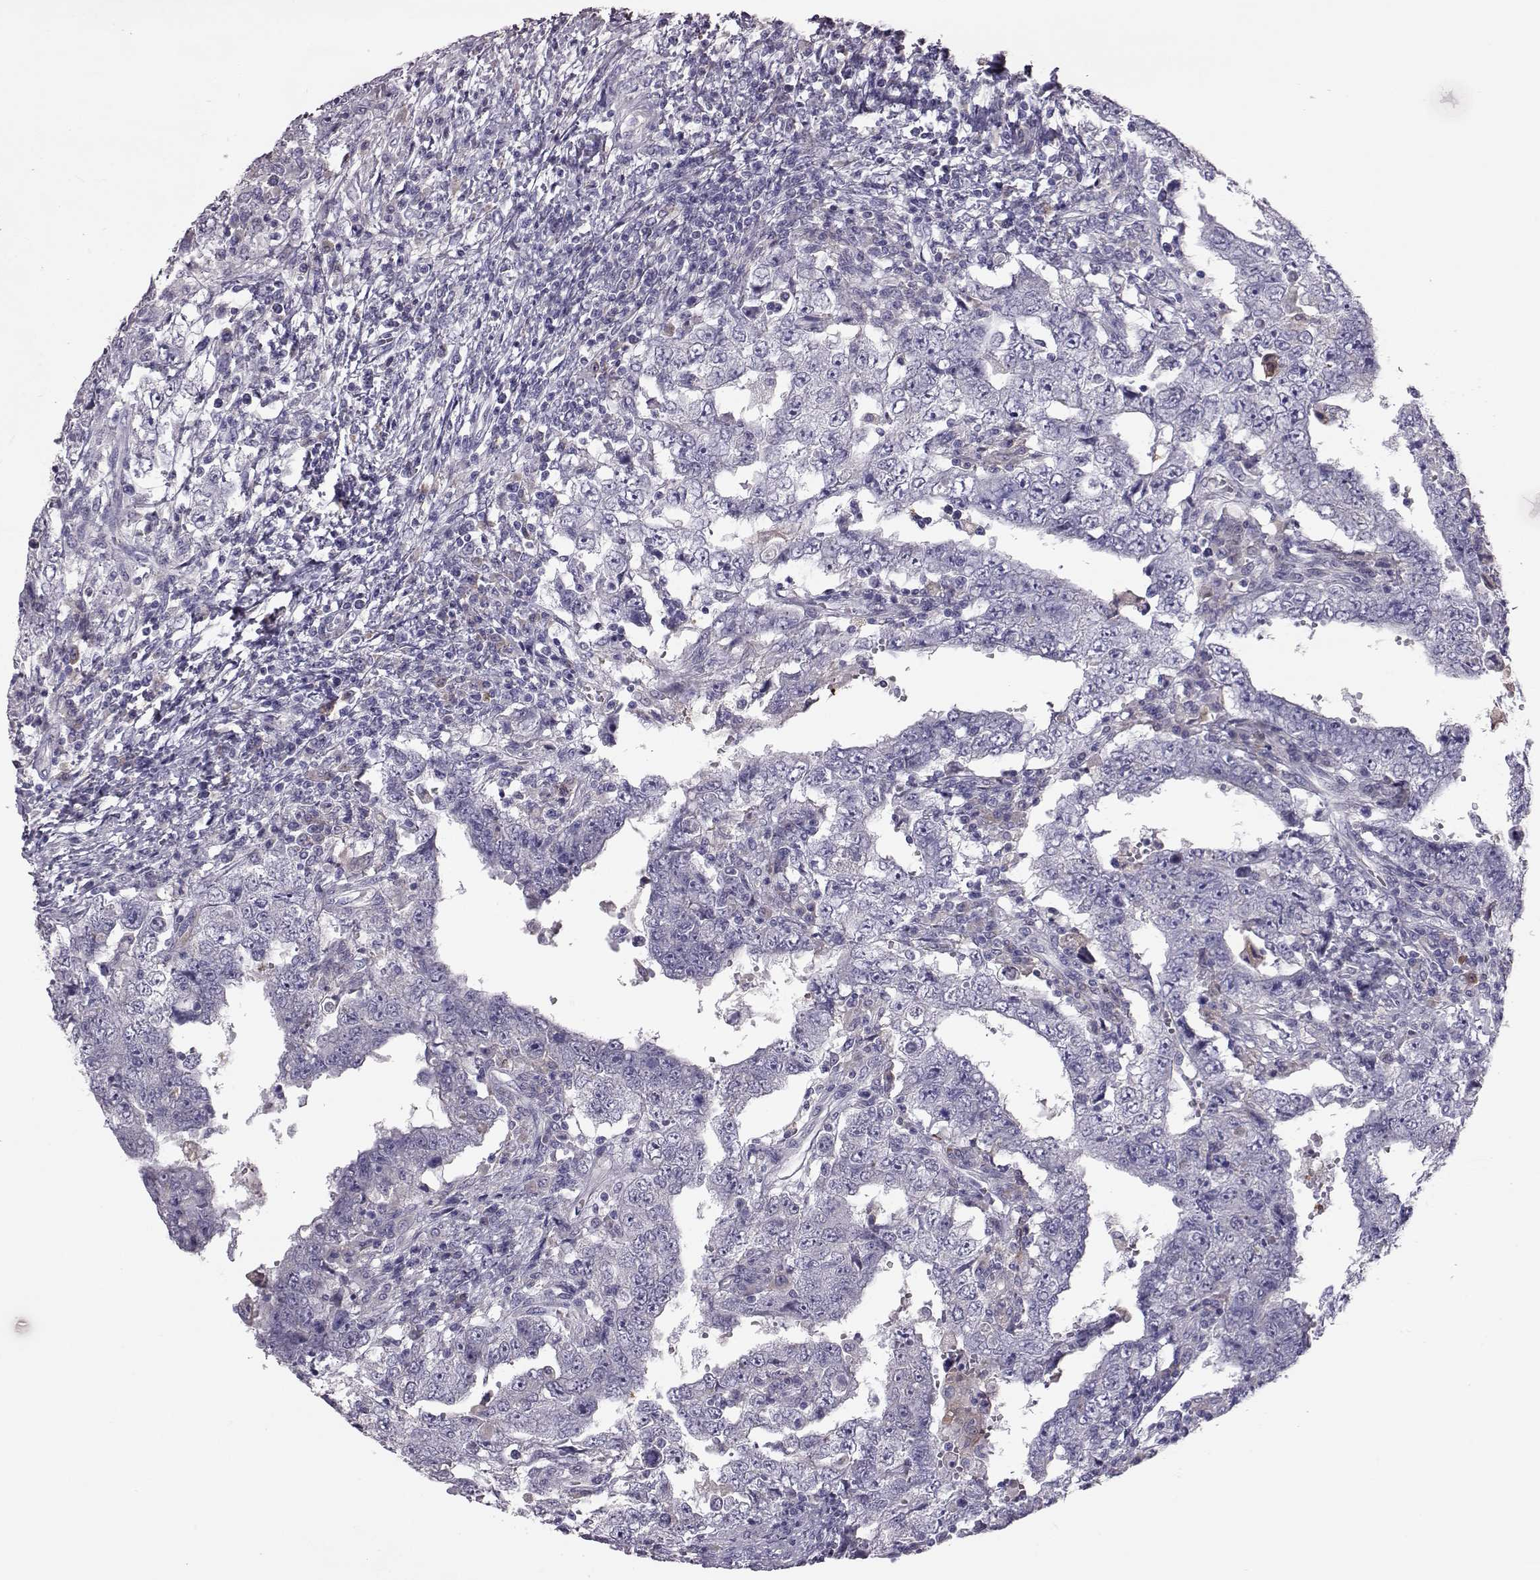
{"staining": {"intensity": "negative", "quantity": "none", "location": "none"}, "tissue": "testis cancer", "cell_type": "Tumor cells", "image_type": "cancer", "snomed": [{"axis": "morphology", "description": "Carcinoma, Embryonal, NOS"}, {"axis": "topography", "description": "Testis"}], "caption": "This is a micrograph of immunohistochemistry staining of testis cancer (embryonal carcinoma), which shows no positivity in tumor cells. (Immunohistochemistry (ihc), brightfield microscopy, high magnification).", "gene": "ADGRG5", "patient": {"sex": "male", "age": 26}}